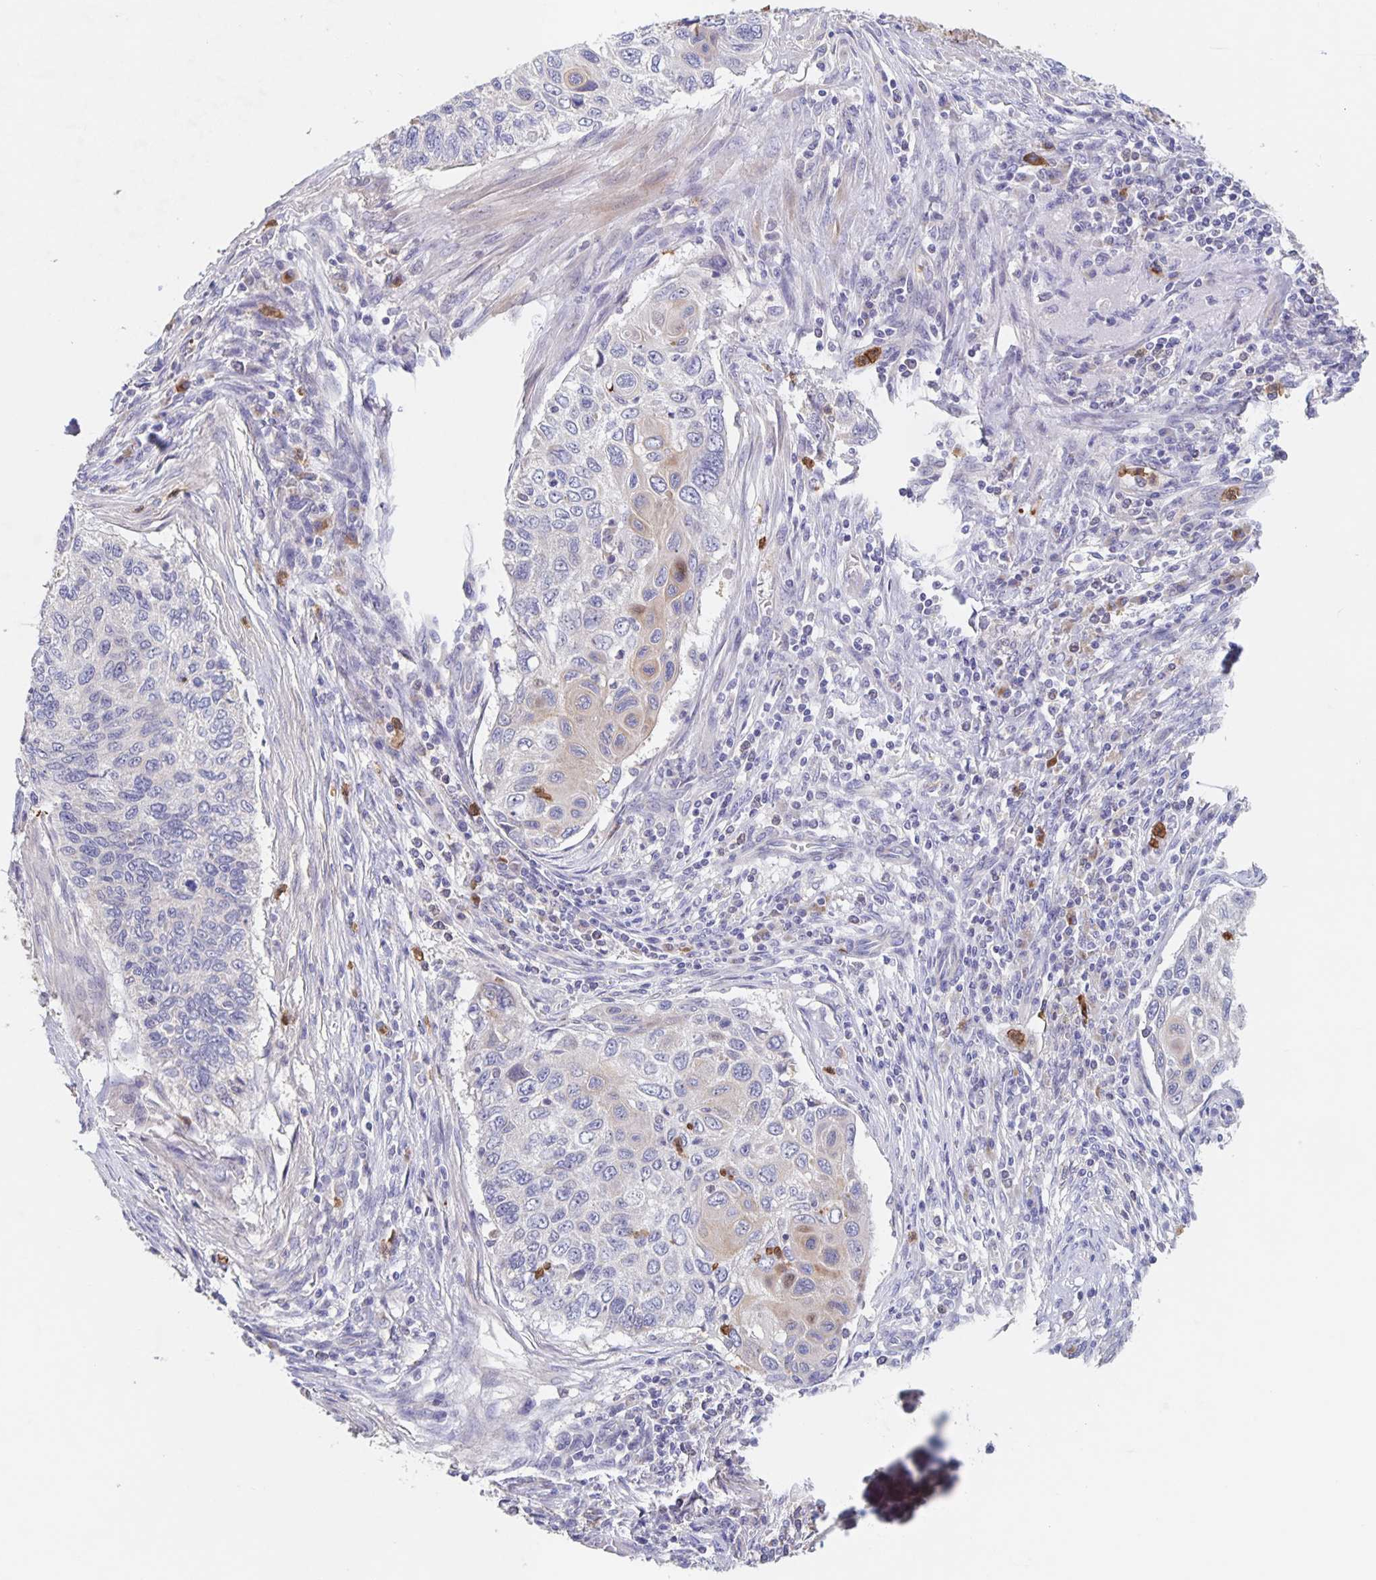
{"staining": {"intensity": "negative", "quantity": "none", "location": "none"}, "tissue": "cervical cancer", "cell_type": "Tumor cells", "image_type": "cancer", "snomed": [{"axis": "morphology", "description": "Squamous cell carcinoma, NOS"}, {"axis": "topography", "description": "Cervix"}], "caption": "High power microscopy photomicrograph of an immunohistochemistry (IHC) image of cervical cancer (squamous cell carcinoma), revealing no significant positivity in tumor cells. (Immunohistochemistry, brightfield microscopy, high magnification).", "gene": "CDC42BPG", "patient": {"sex": "female", "age": 70}}